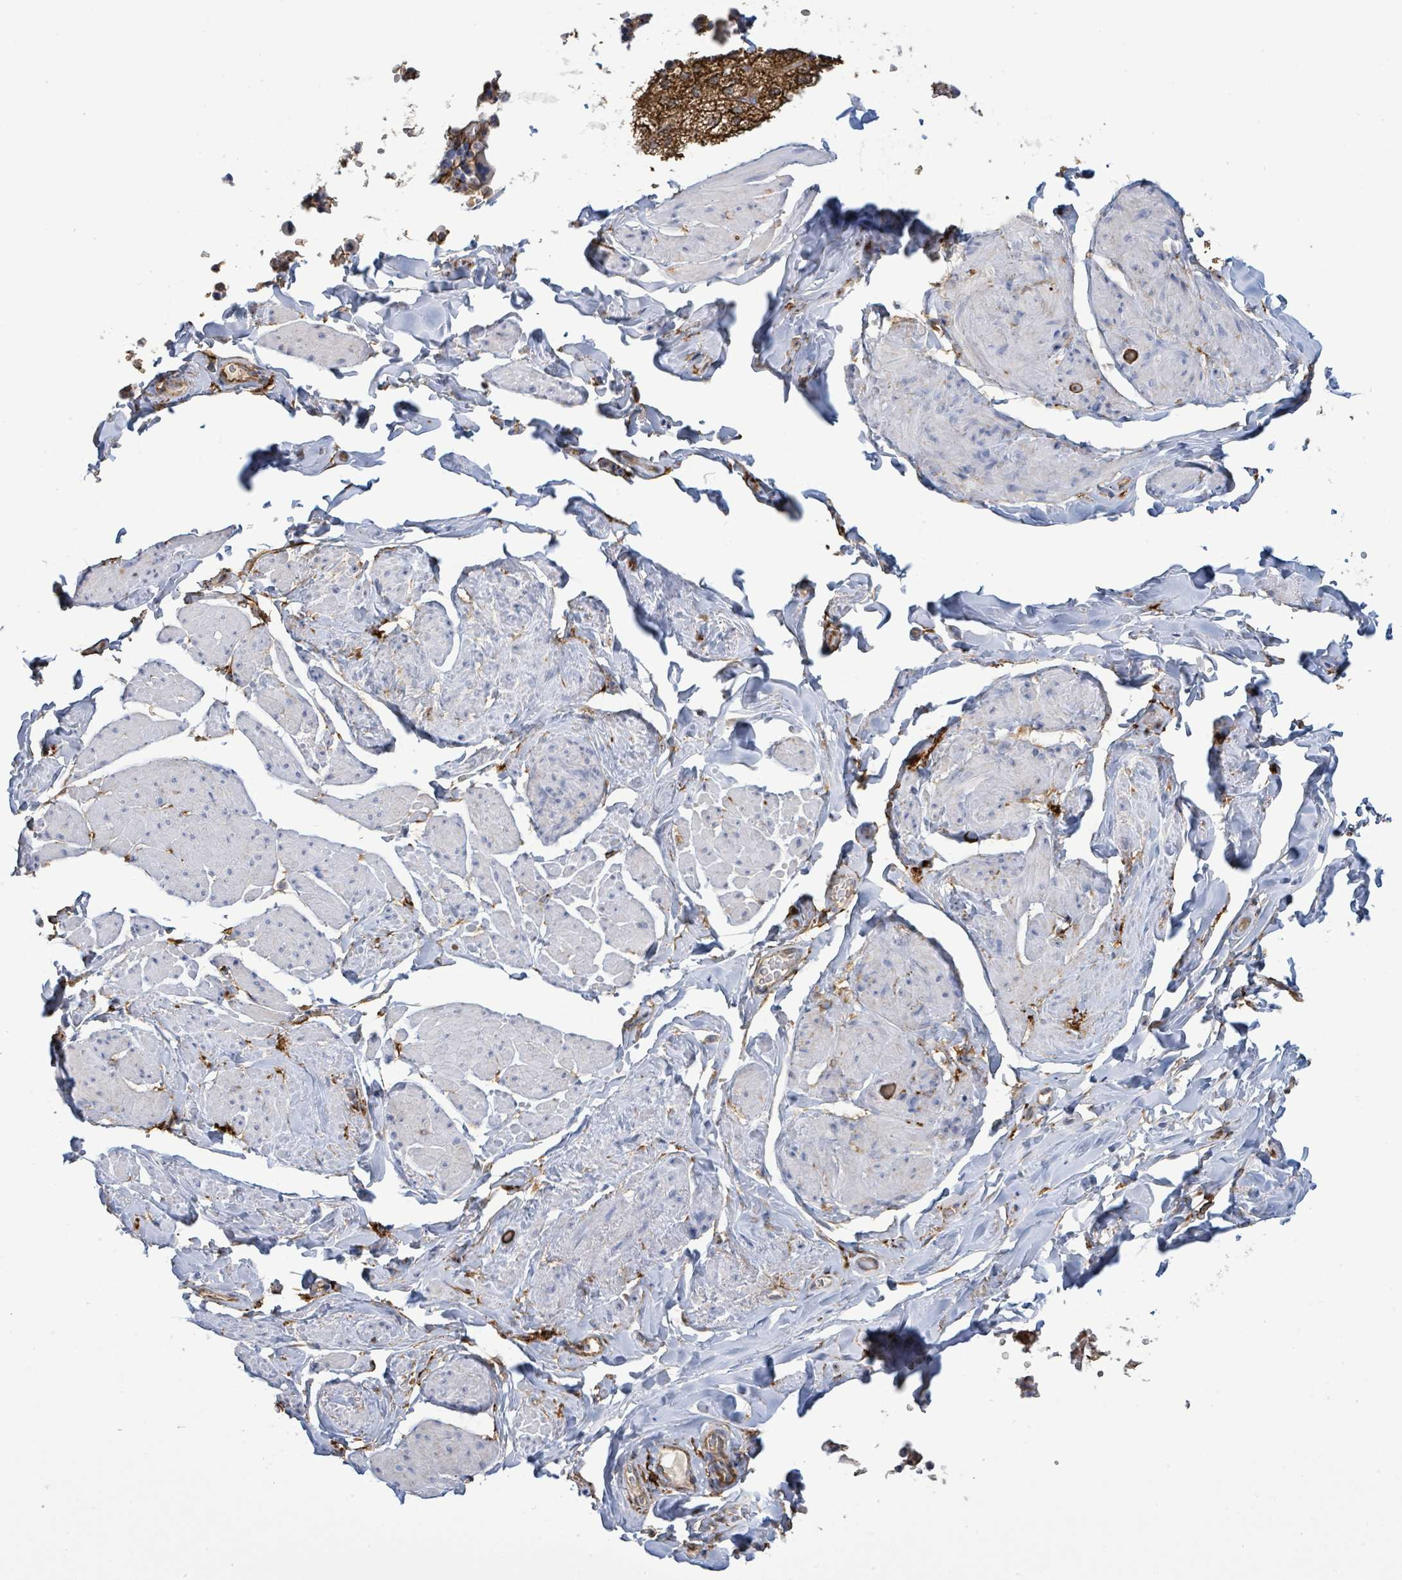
{"staining": {"intensity": "moderate", "quantity": "<25%", "location": "cytoplasmic/membranous"}, "tissue": "smooth muscle", "cell_type": "Smooth muscle cells", "image_type": "normal", "snomed": [{"axis": "morphology", "description": "Normal tissue, NOS"}, {"axis": "topography", "description": "Smooth muscle"}, {"axis": "topography", "description": "Peripheral nerve tissue"}], "caption": "A micrograph showing moderate cytoplasmic/membranous positivity in about <25% of smooth muscle cells in benign smooth muscle, as visualized by brown immunohistochemical staining.", "gene": "EGFL7", "patient": {"sex": "male", "age": 69}}